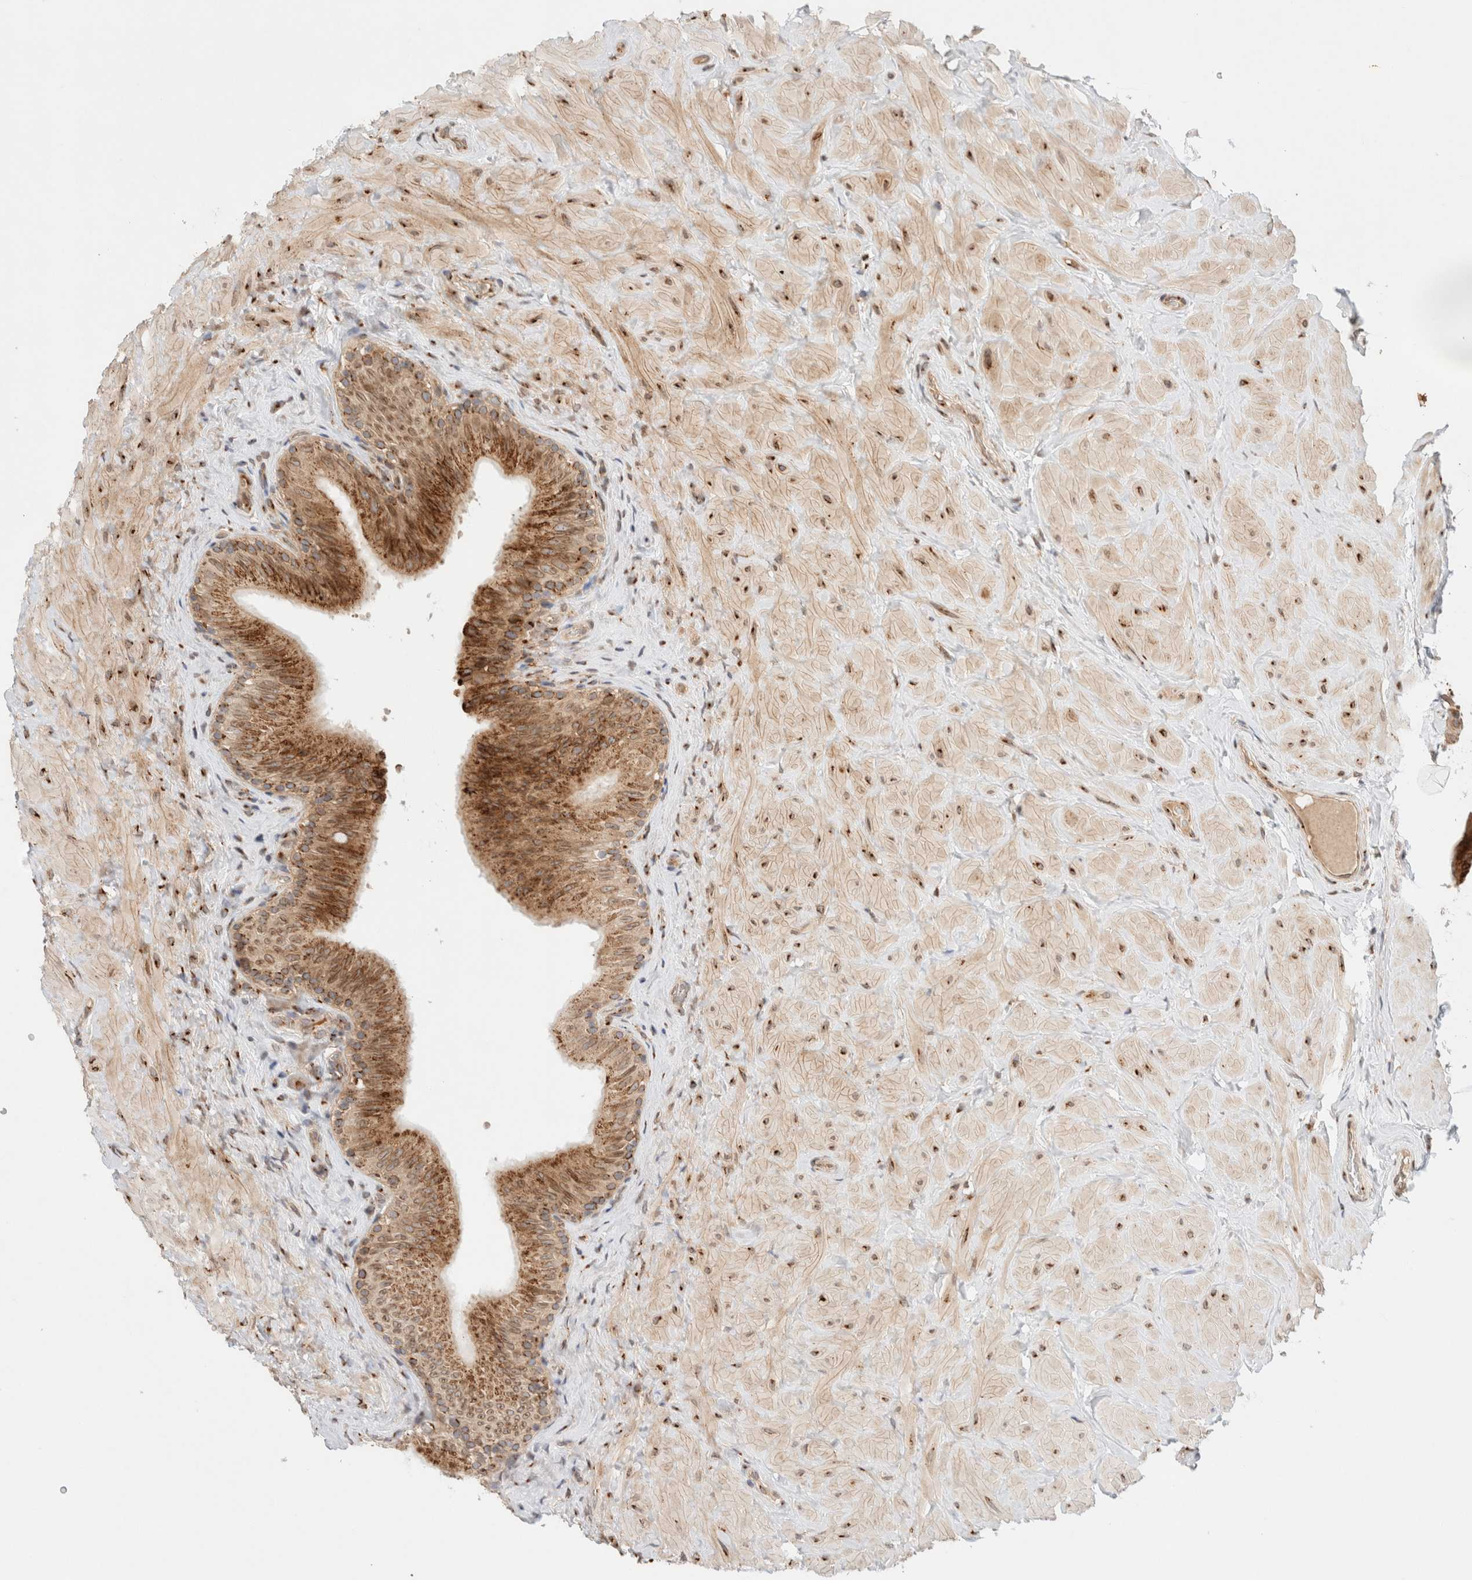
{"staining": {"intensity": "strong", "quantity": ">75%", "location": "cytoplasmic/membranous"}, "tissue": "epididymis", "cell_type": "Glandular cells", "image_type": "normal", "snomed": [{"axis": "morphology", "description": "Normal tissue, NOS"}, {"axis": "topography", "description": "Vascular tissue"}, {"axis": "topography", "description": "Epididymis"}], "caption": "Protein expression analysis of benign human epididymis reveals strong cytoplasmic/membranous expression in about >75% of glandular cells.", "gene": "GCN1", "patient": {"sex": "male", "age": 49}}